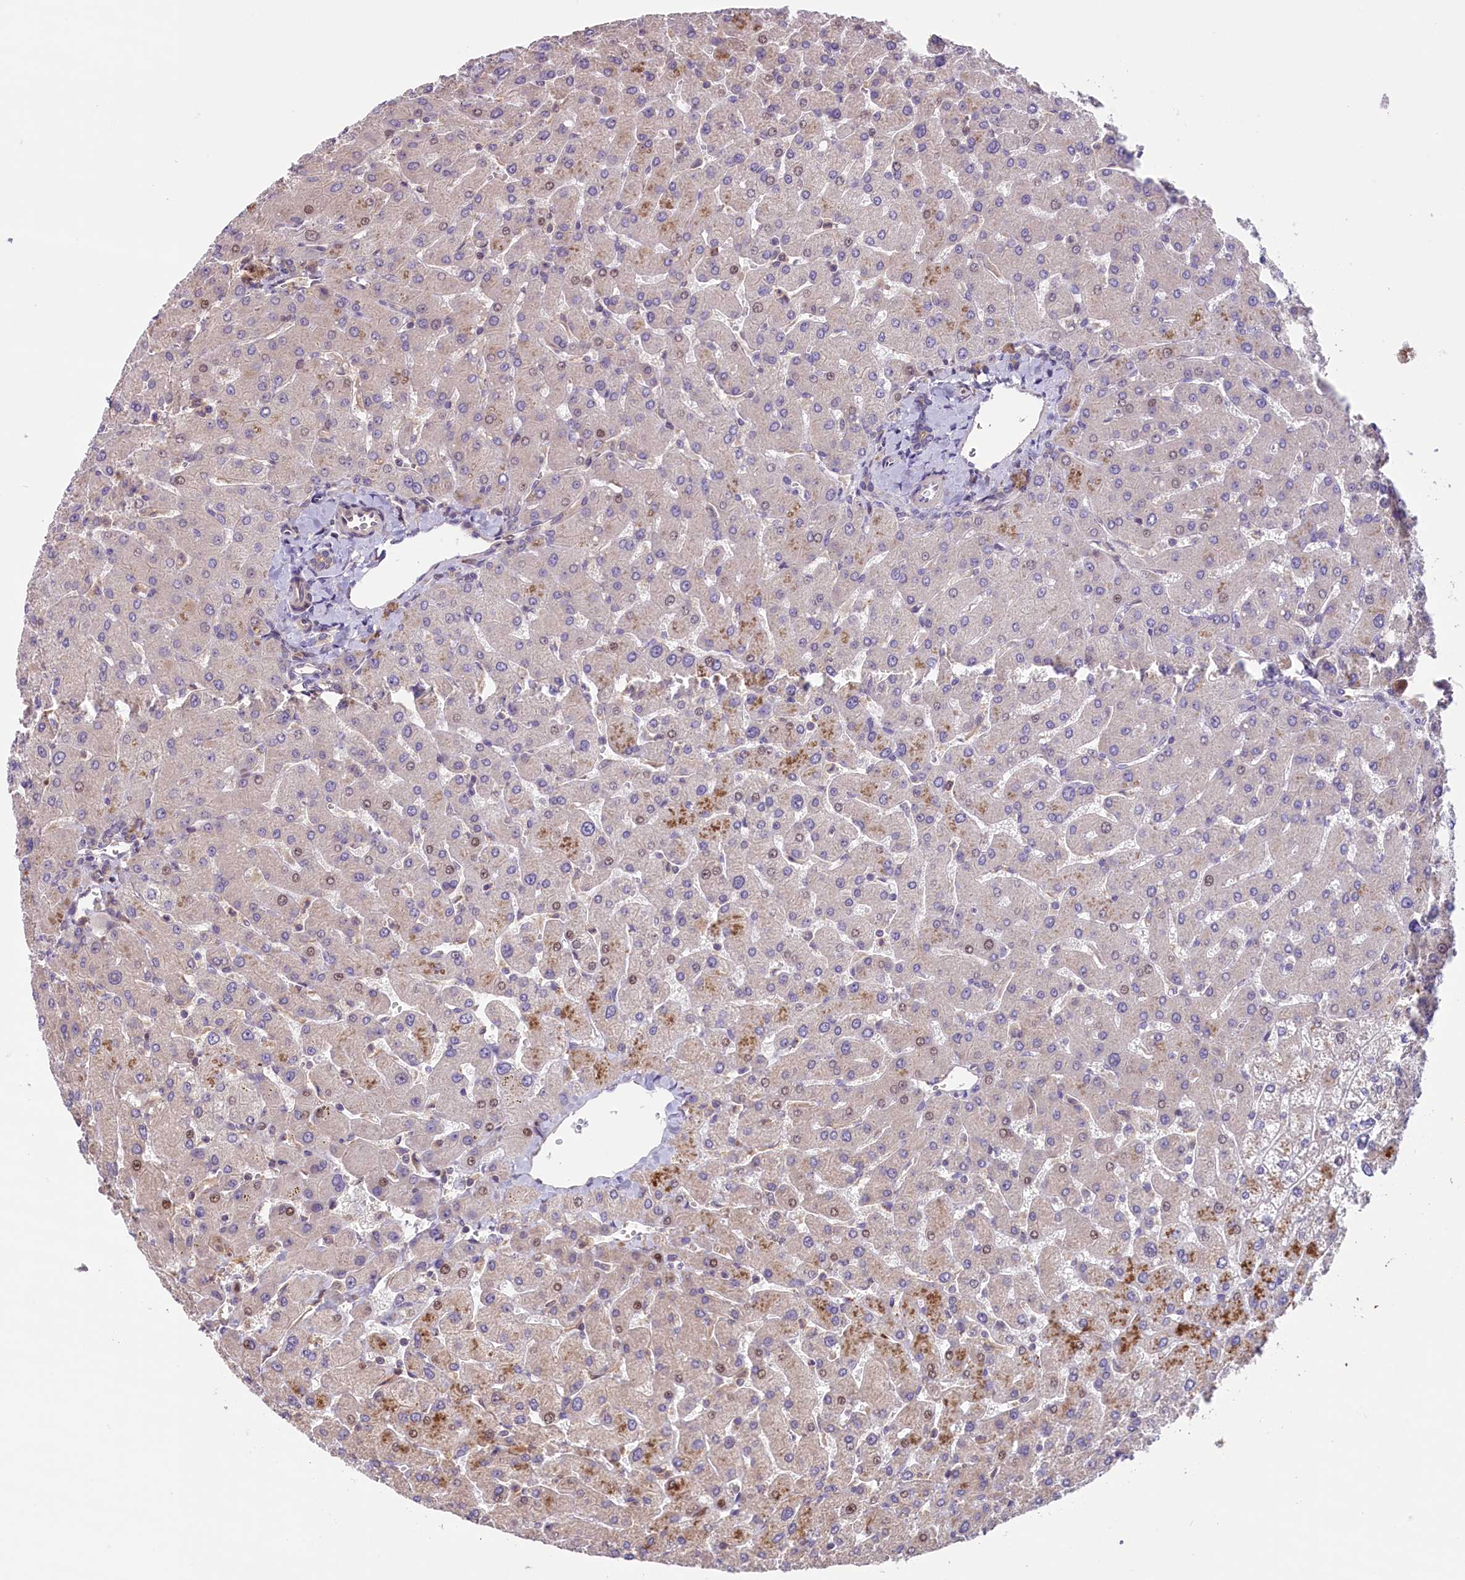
{"staining": {"intensity": "negative", "quantity": "none", "location": "none"}, "tissue": "liver", "cell_type": "Cholangiocytes", "image_type": "normal", "snomed": [{"axis": "morphology", "description": "Normal tissue, NOS"}, {"axis": "topography", "description": "Liver"}], "caption": "Immunohistochemical staining of unremarkable human liver exhibits no significant expression in cholangiocytes. (DAB (3,3'-diaminobenzidine) immunohistochemistry visualized using brightfield microscopy, high magnification).", "gene": "RIC8A", "patient": {"sex": "male", "age": 55}}